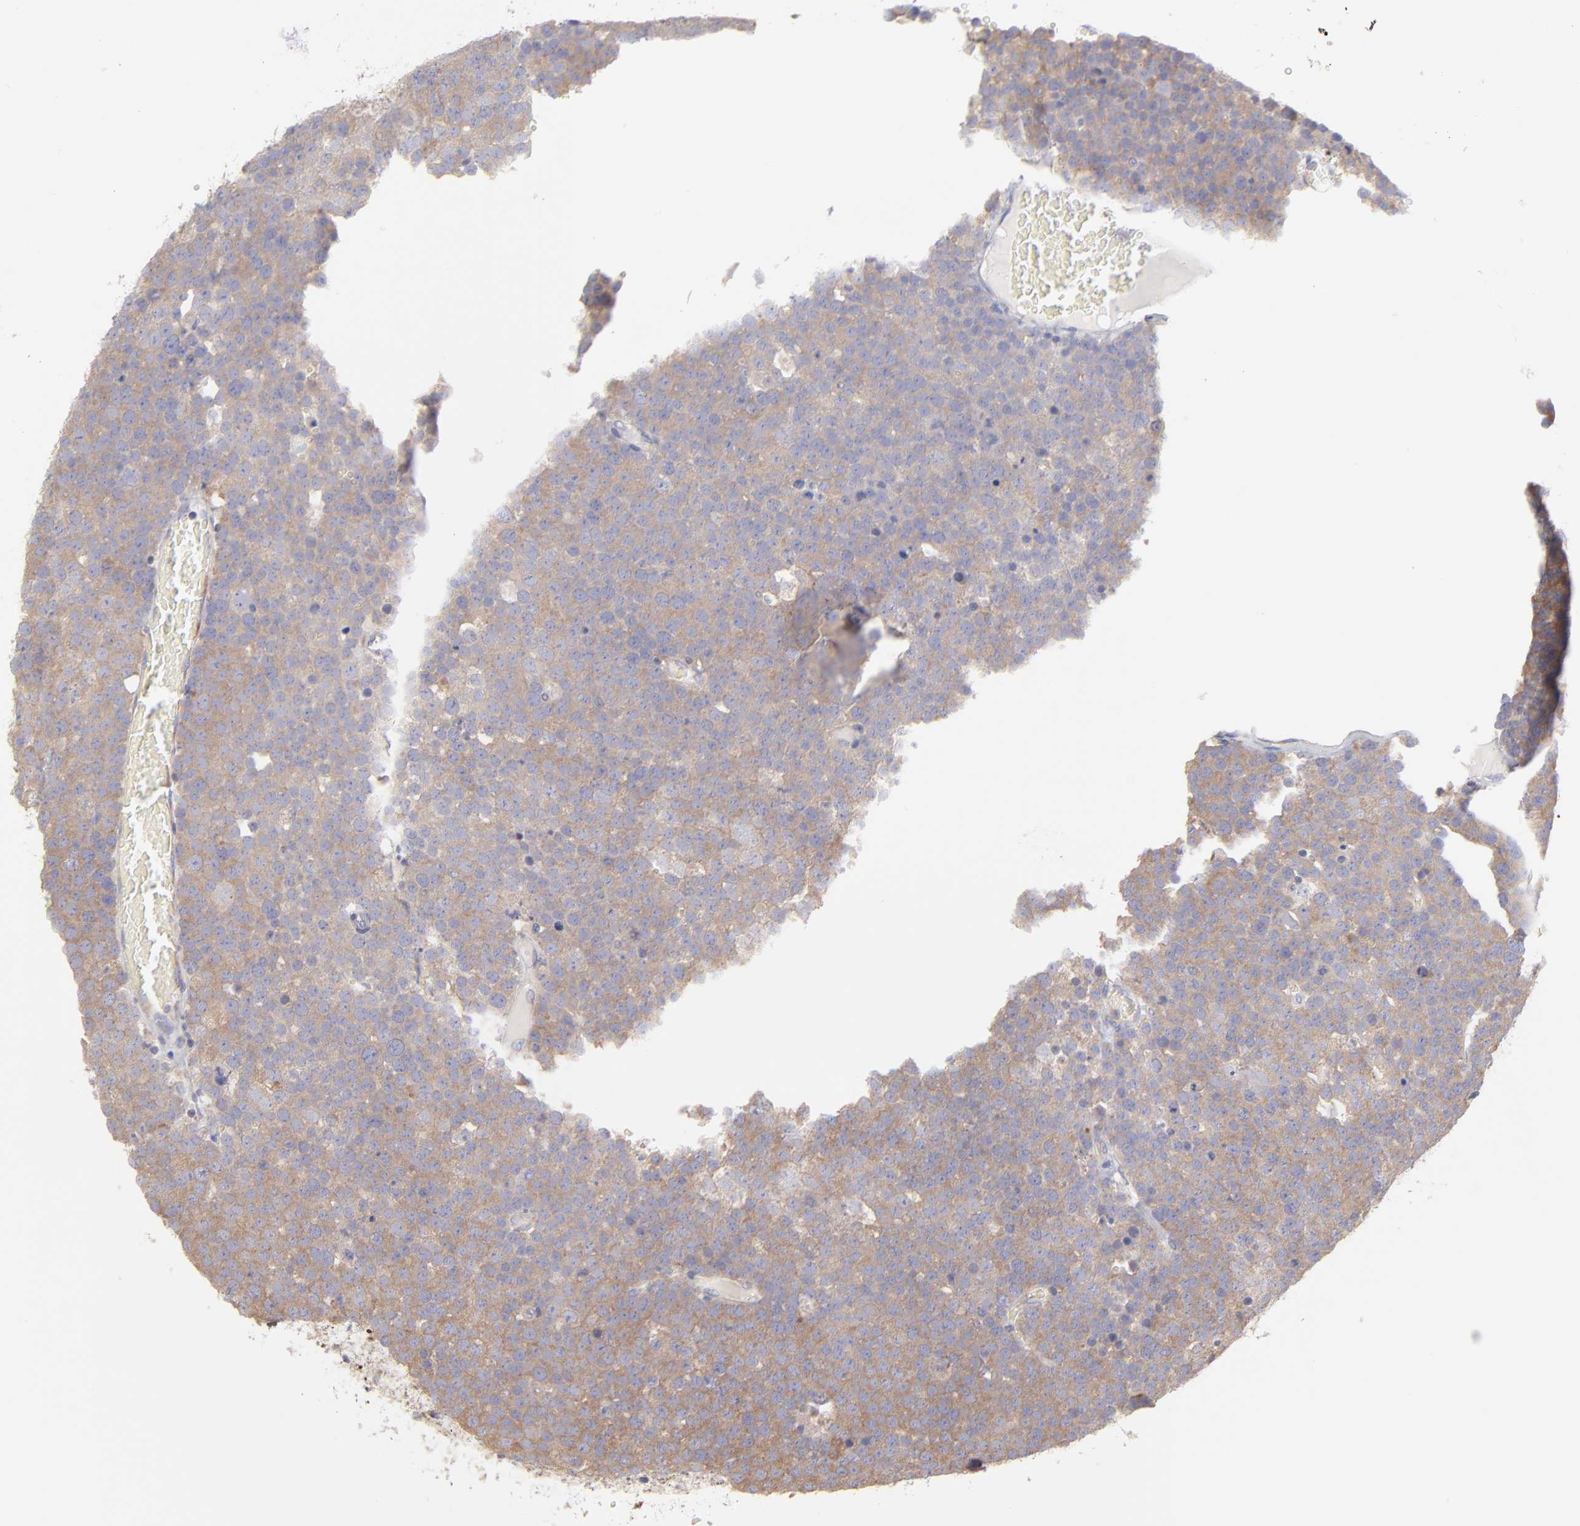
{"staining": {"intensity": "weak", "quantity": ">75%", "location": "cytoplasmic/membranous"}, "tissue": "testis cancer", "cell_type": "Tumor cells", "image_type": "cancer", "snomed": [{"axis": "morphology", "description": "Seminoma, NOS"}, {"axis": "topography", "description": "Testis"}], "caption": "Tumor cells reveal low levels of weak cytoplasmic/membranous positivity in about >75% of cells in human testis seminoma. (Brightfield microscopy of DAB IHC at high magnification).", "gene": "RPLP0", "patient": {"sex": "male", "age": 71}}